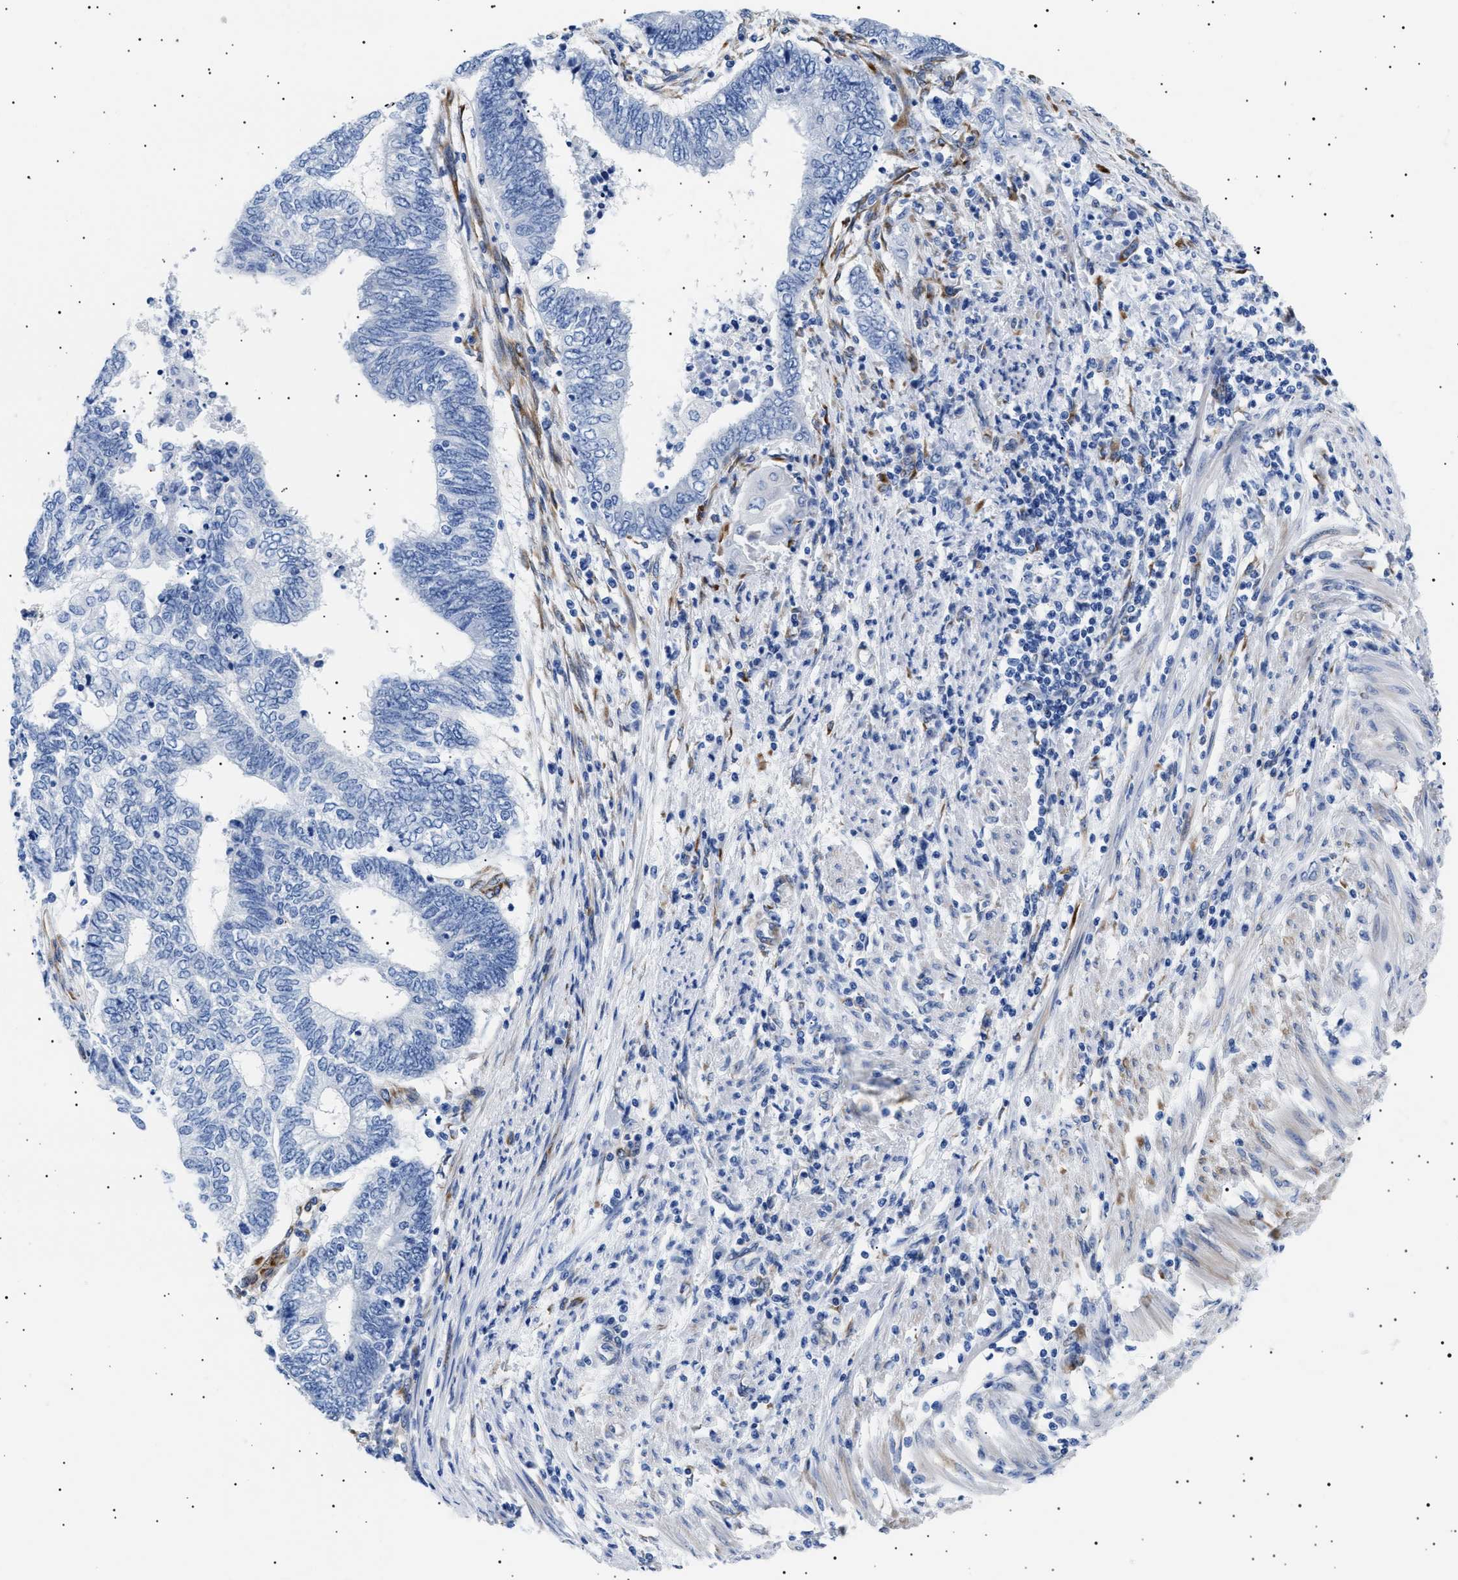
{"staining": {"intensity": "negative", "quantity": "none", "location": "none"}, "tissue": "endometrial cancer", "cell_type": "Tumor cells", "image_type": "cancer", "snomed": [{"axis": "morphology", "description": "Adenocarcinoma, NOS"}, {"axis": "topography", "description": "Uterus"}, {"axis": "topography", "description": "Endometrium"}], "caption": "The IHC micrograph has no significant positivity in tumor cells of endometrial adenocarcinoma tissue.", "gene": "HEMGN", "patient": {"sex": "female", "age": 70}}